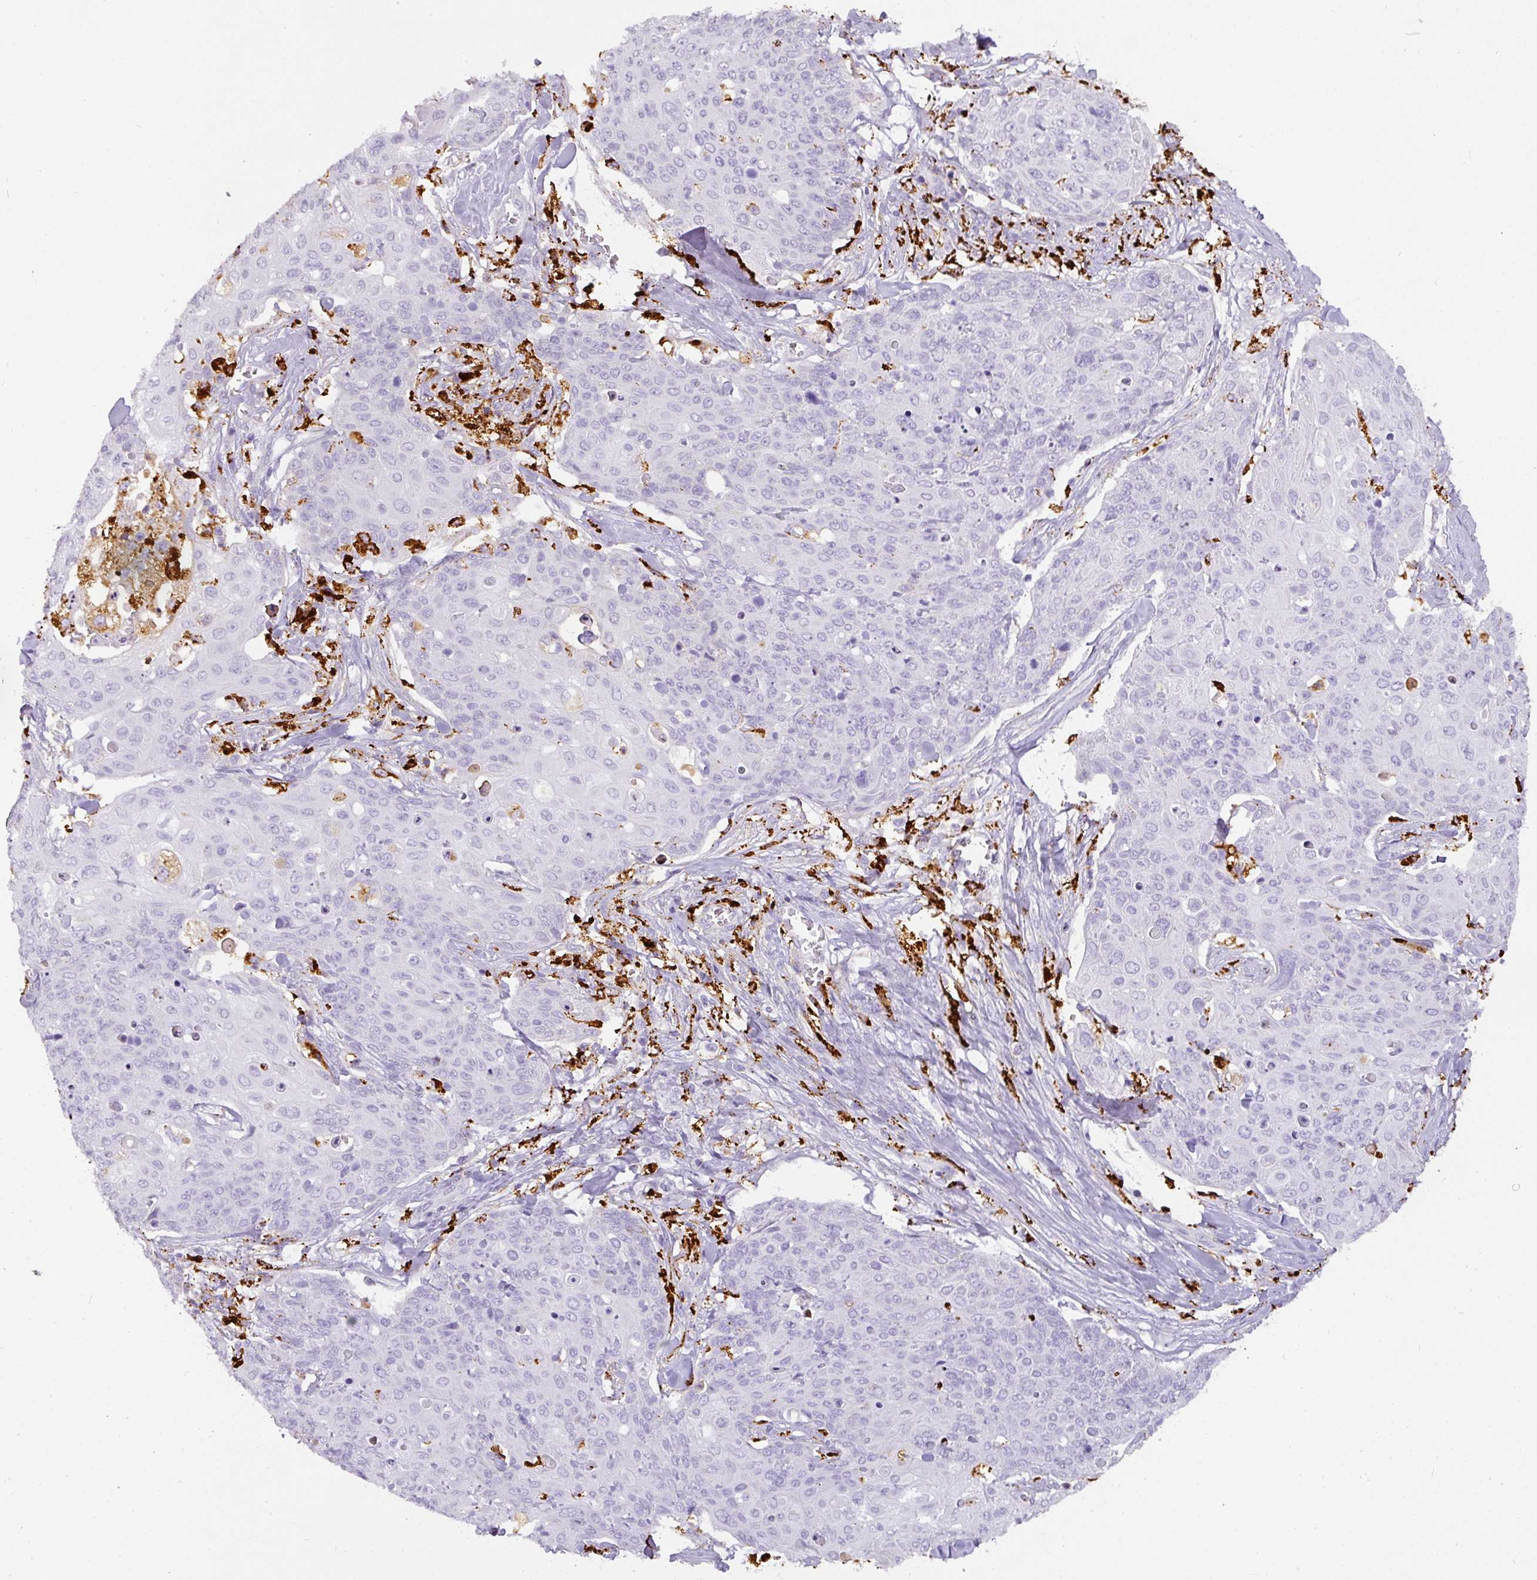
{"staining": {"intensity": "negative", "quantity": "none", "location": "none"}, "tissue": "skin cancer", "cell_type": "Tumor cells", "image_type": "cancer", "snomed": [{"axis": "morphology", "description": "Squamous cell carcinoma, NOS"}, {"axis": "topography", "description": "Skin"}, {"axis": "topography", "description": "Vulva"}], "caption": "Tumor cells are negative for brown protein staining in skin cancer (squamous cell carcinoma).", "gene": "MMACHC", "patient": {"sex": "female", "age": 85}}